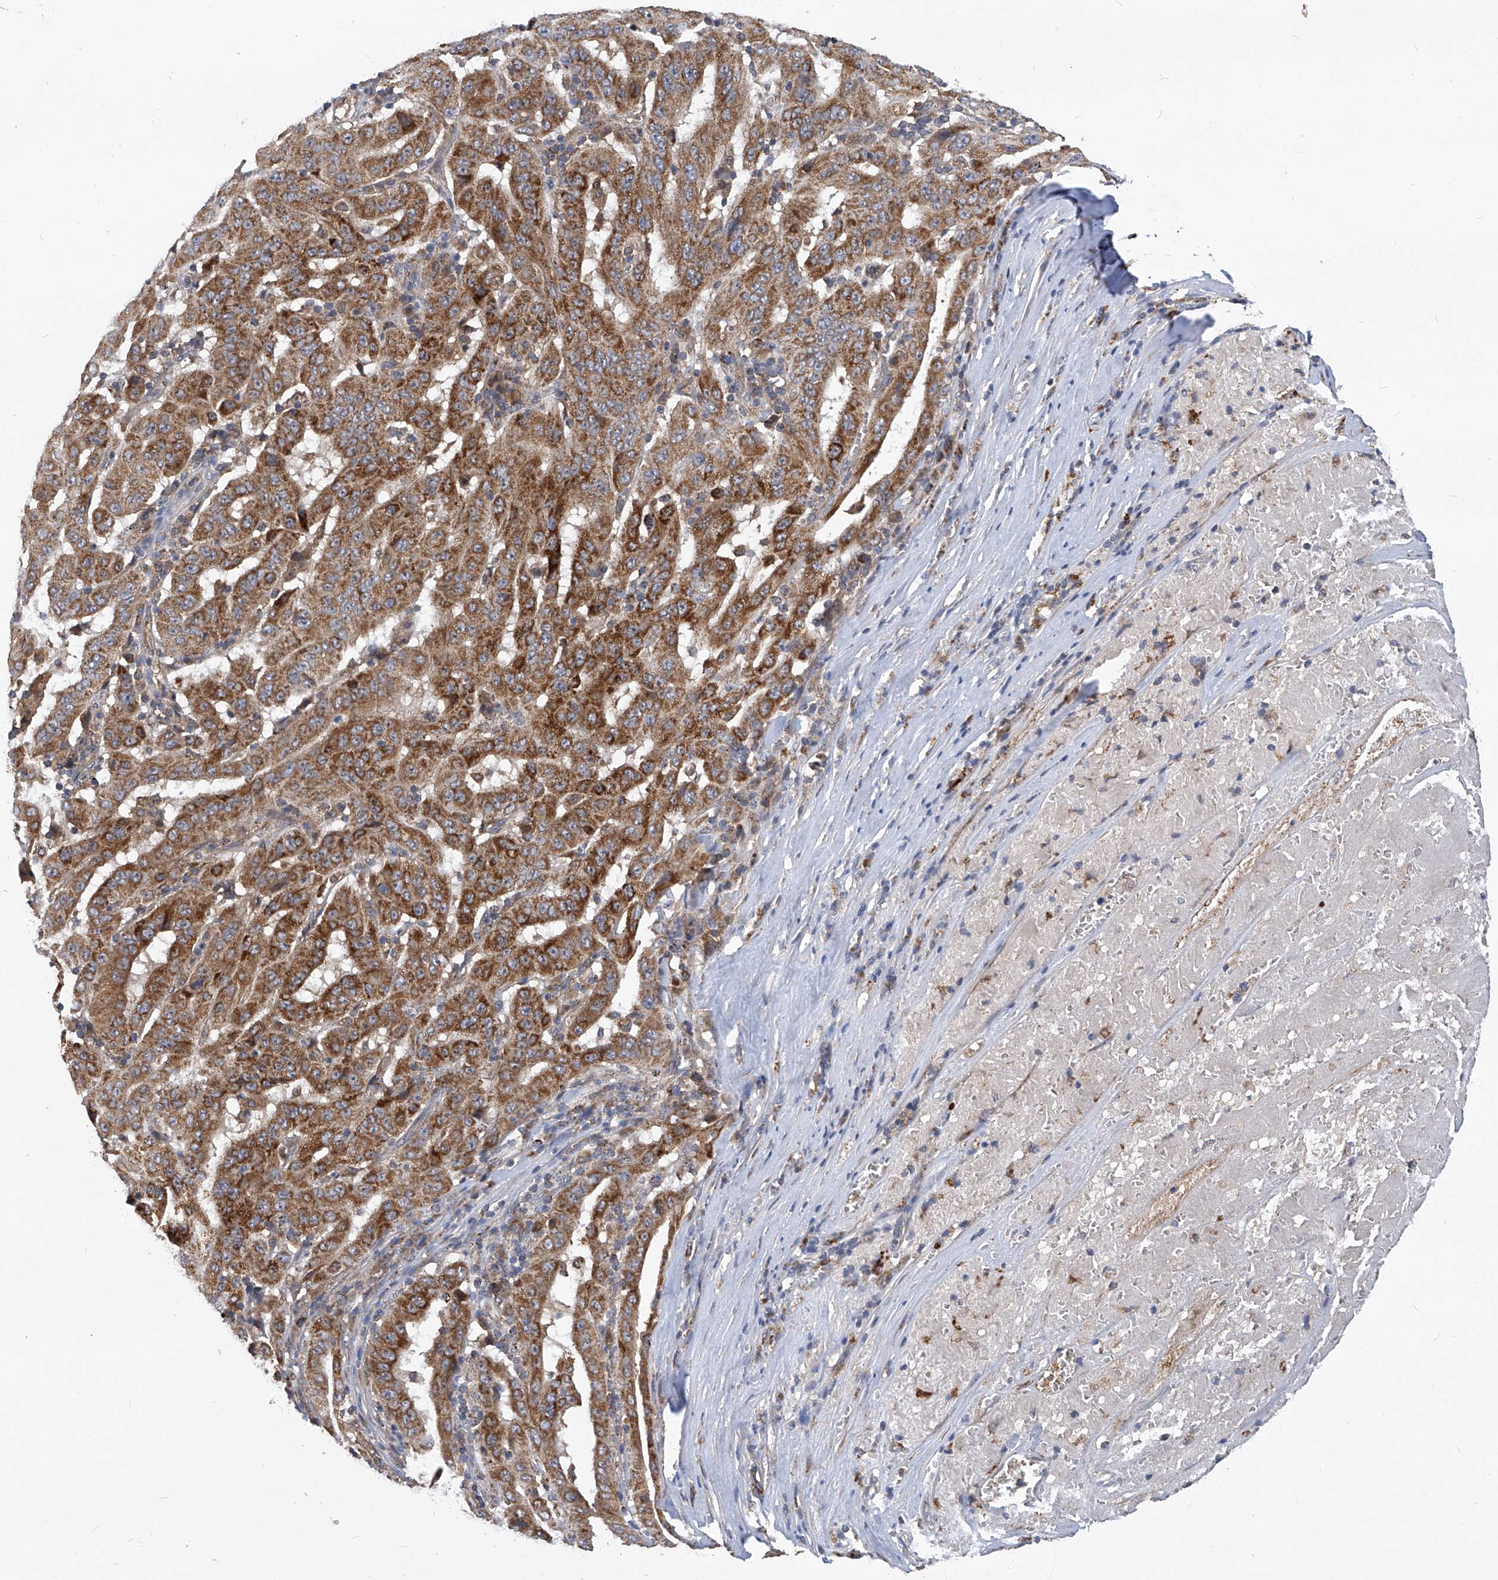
{"staining": {"intensity": "strong", "quantity": ">75%", "location": "cytoplasmic/membranous"}, "tissue": "pancreatic cancer", "cell_type": "Tumor cells", "image_type": "cancer", "snomed": [{"axis": "morphology", "description": "Adenocarcinoma, NOS"}, {"axis": "topography", "description": "Pancreas"}], "caption": "Immunohistochemistry of pancreatic cancer (adenocarcinoma) exhibits high levels of strong cytoplasmic/membranous staining in approximately >75% of tumor cells.", "gene": "TNFRSF13B", "patient": {"sex": "male", "age": 63}}